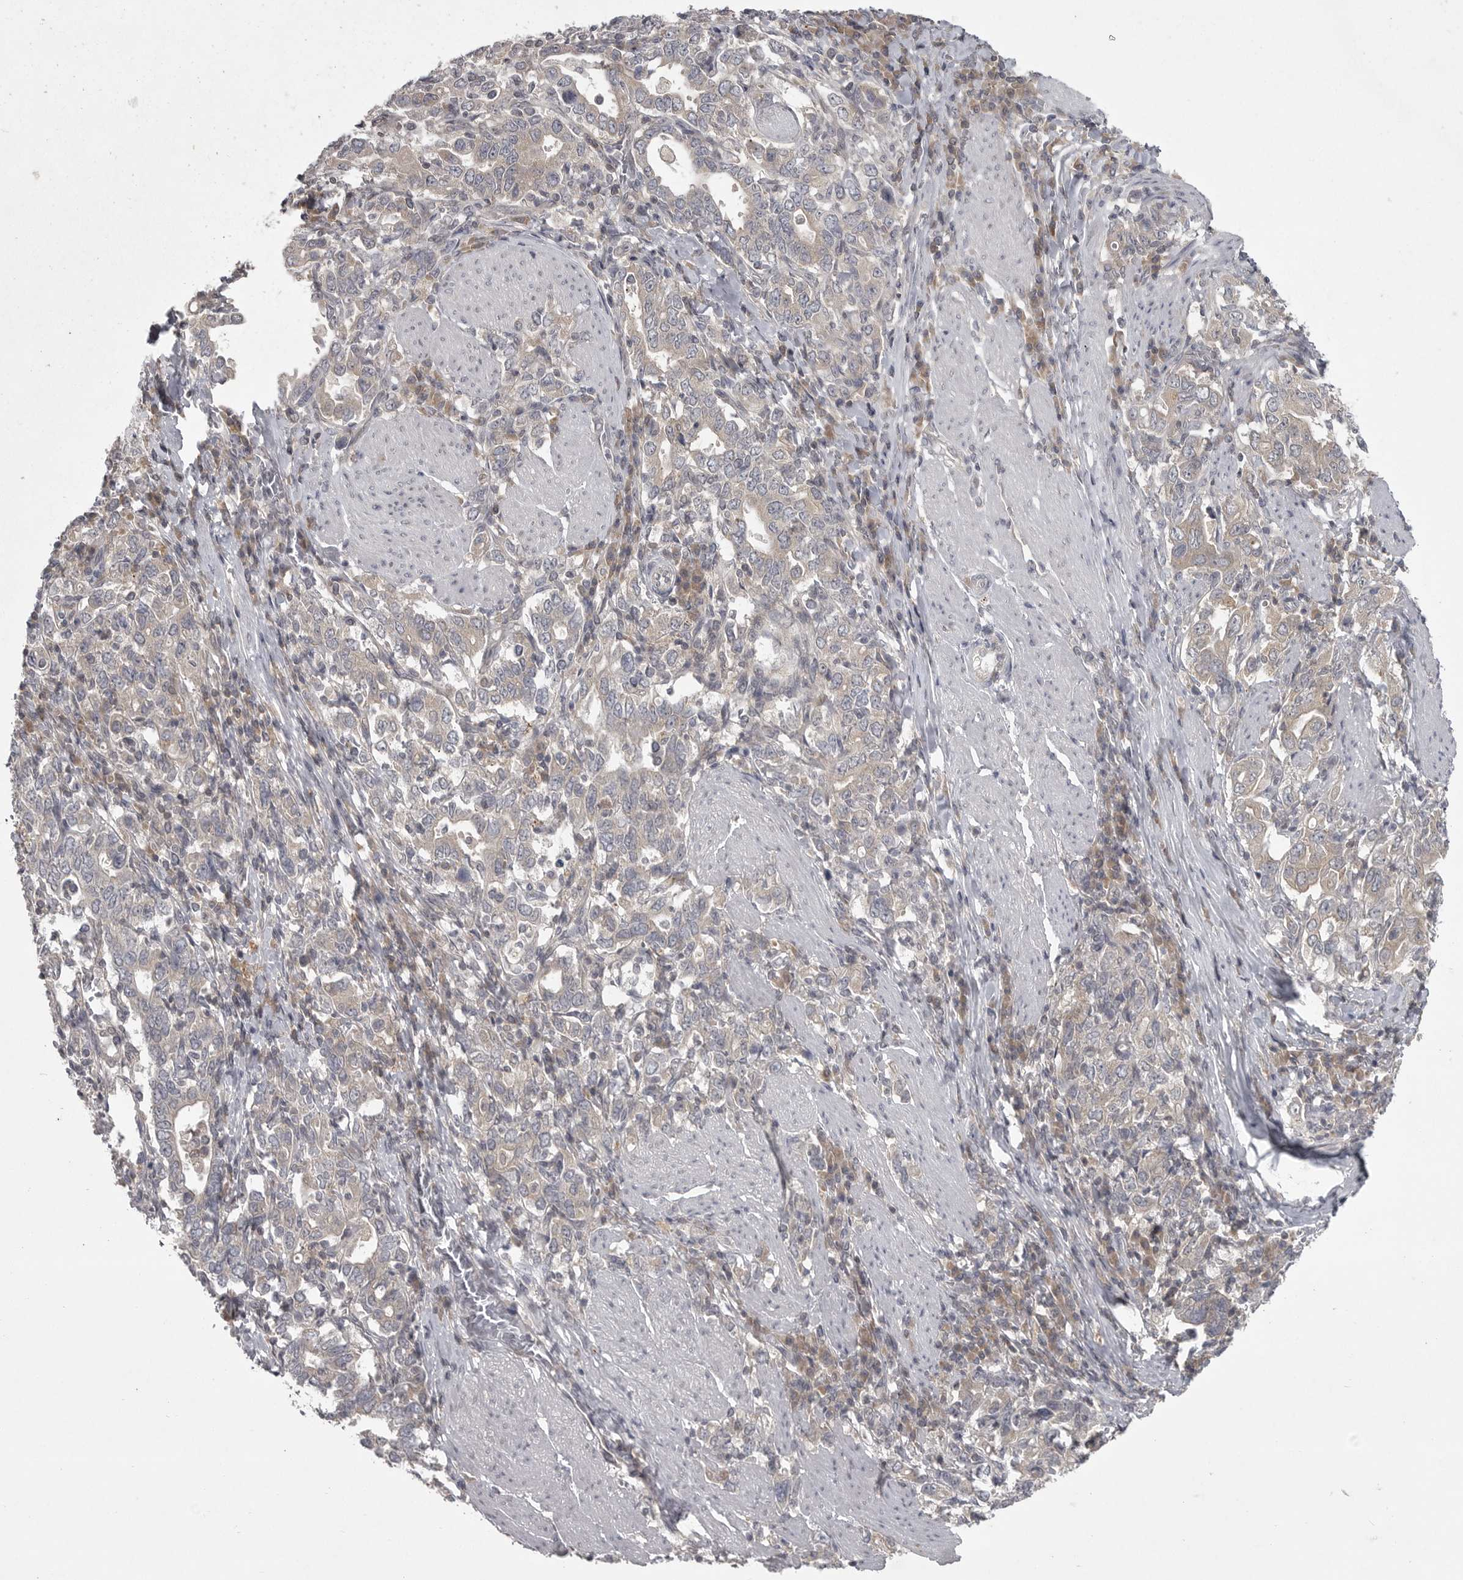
{"staining": {"intensity": "weak", "quantity": "<25%", "location": "cytoplasmic/membranous"}, "tissue": "stomach cancer", "cell_type": "Tumor cells", "image_type": "cancer", "snomed": [{"axis": "morphology", "description": "Adenocarcinoma, NOS"}, {"axis": "topography", "description": "Stomach, upper"}], "caption": "IHC of human adenocarcinoma (stomach) demonstrates no staining in tumor cells.", "gene": "PHF13", "patient": {"sex": "male", "age": 62}}